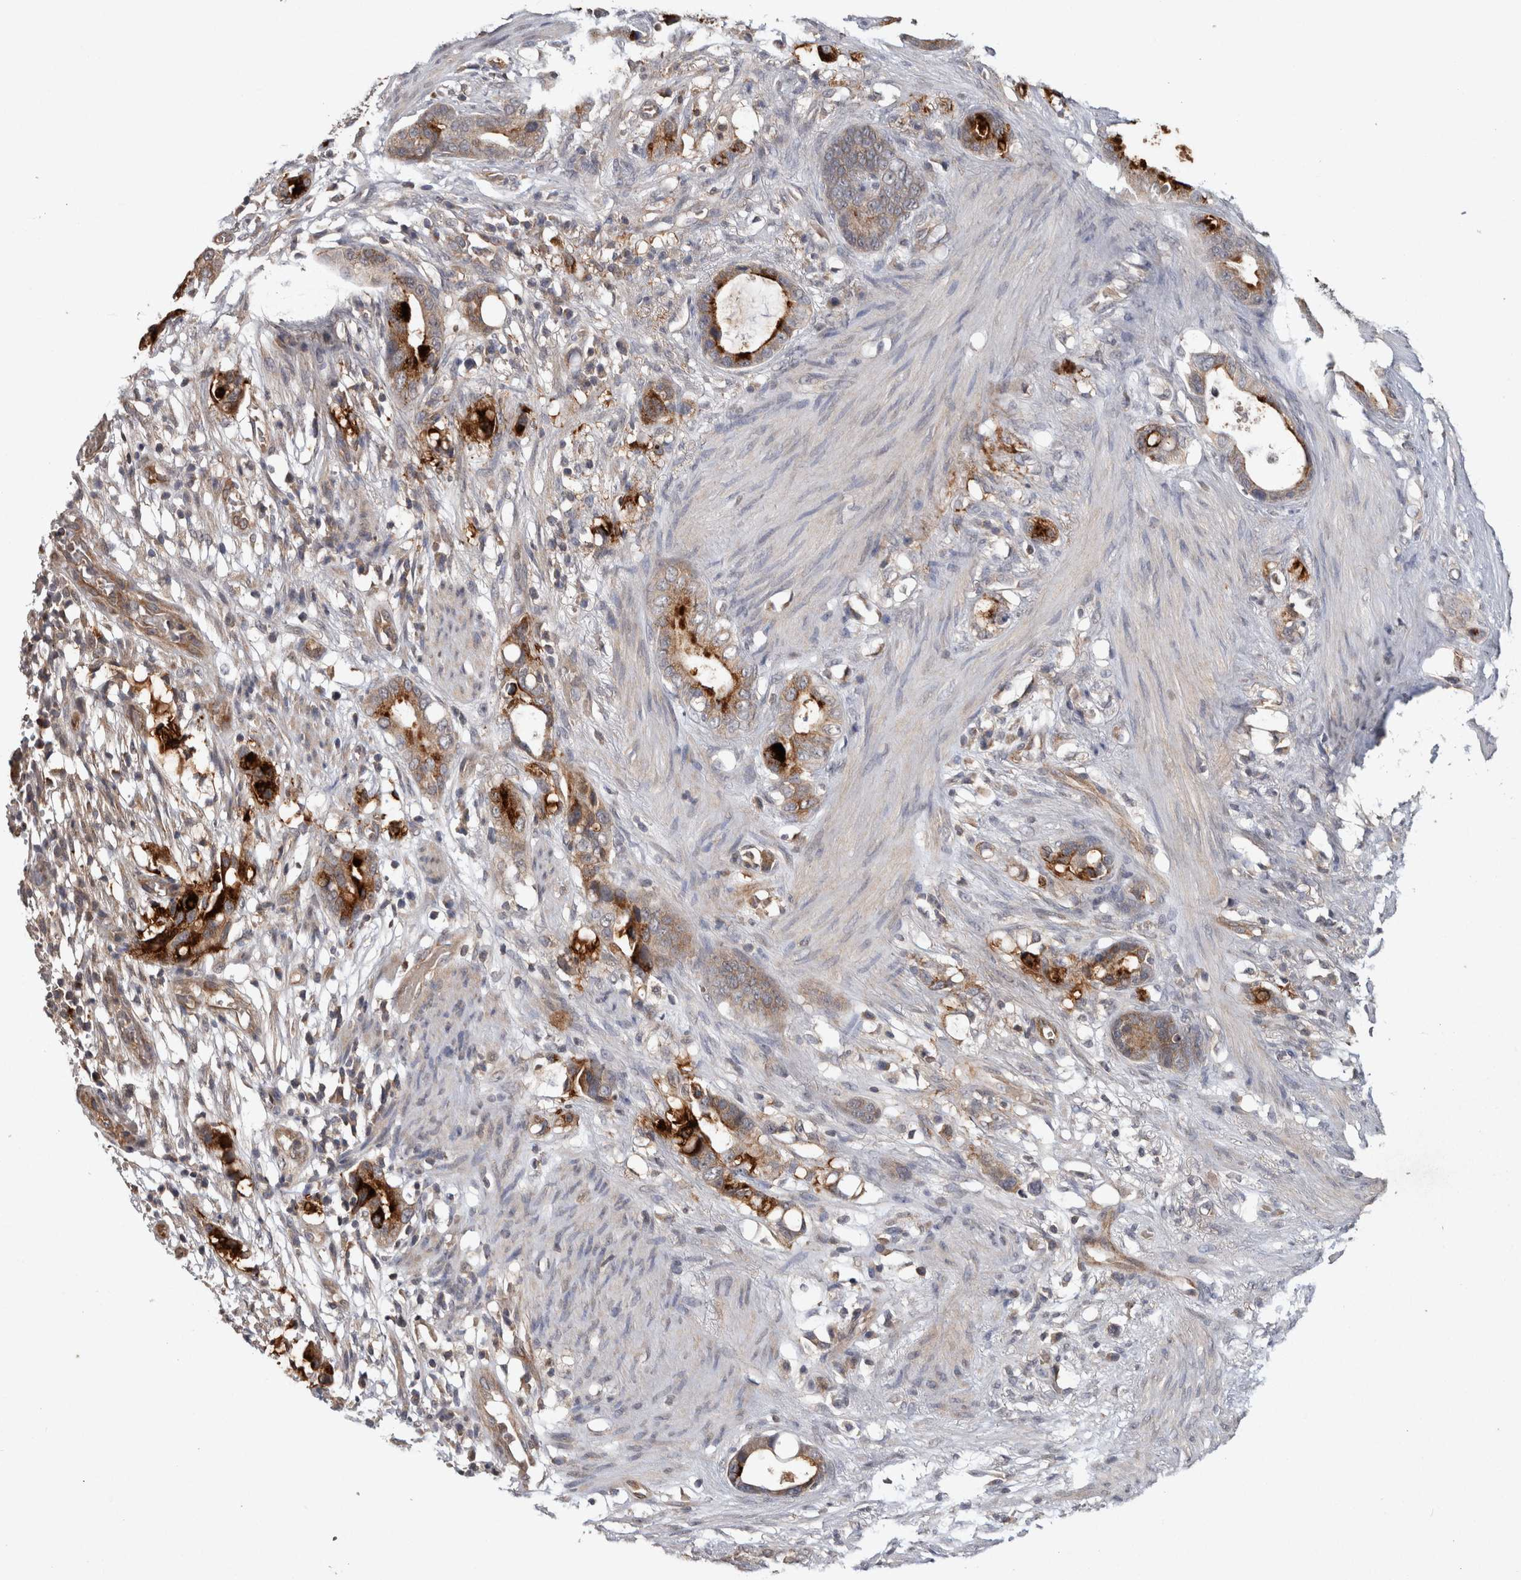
{"staining": {"intensity": "moderate", "quantity": ">75%", "location": "cytoplasmic/membranous"}, "tissue": "stomach cancer", "cell_type": "Tumor cells", "image_type": "cancer", "snomed": [{"axis": "morphology", "description": "Adenocarcinoma, NOS"}, {"axis": "topography", "description": "Stomach"}], "caption": "A brown stain shows moderate cytoplasmic/membranous staining of a protein in stomach cancer tumor cells.", "gene": "HMOX2", "patient": {"sex": "female", "age": 75}}